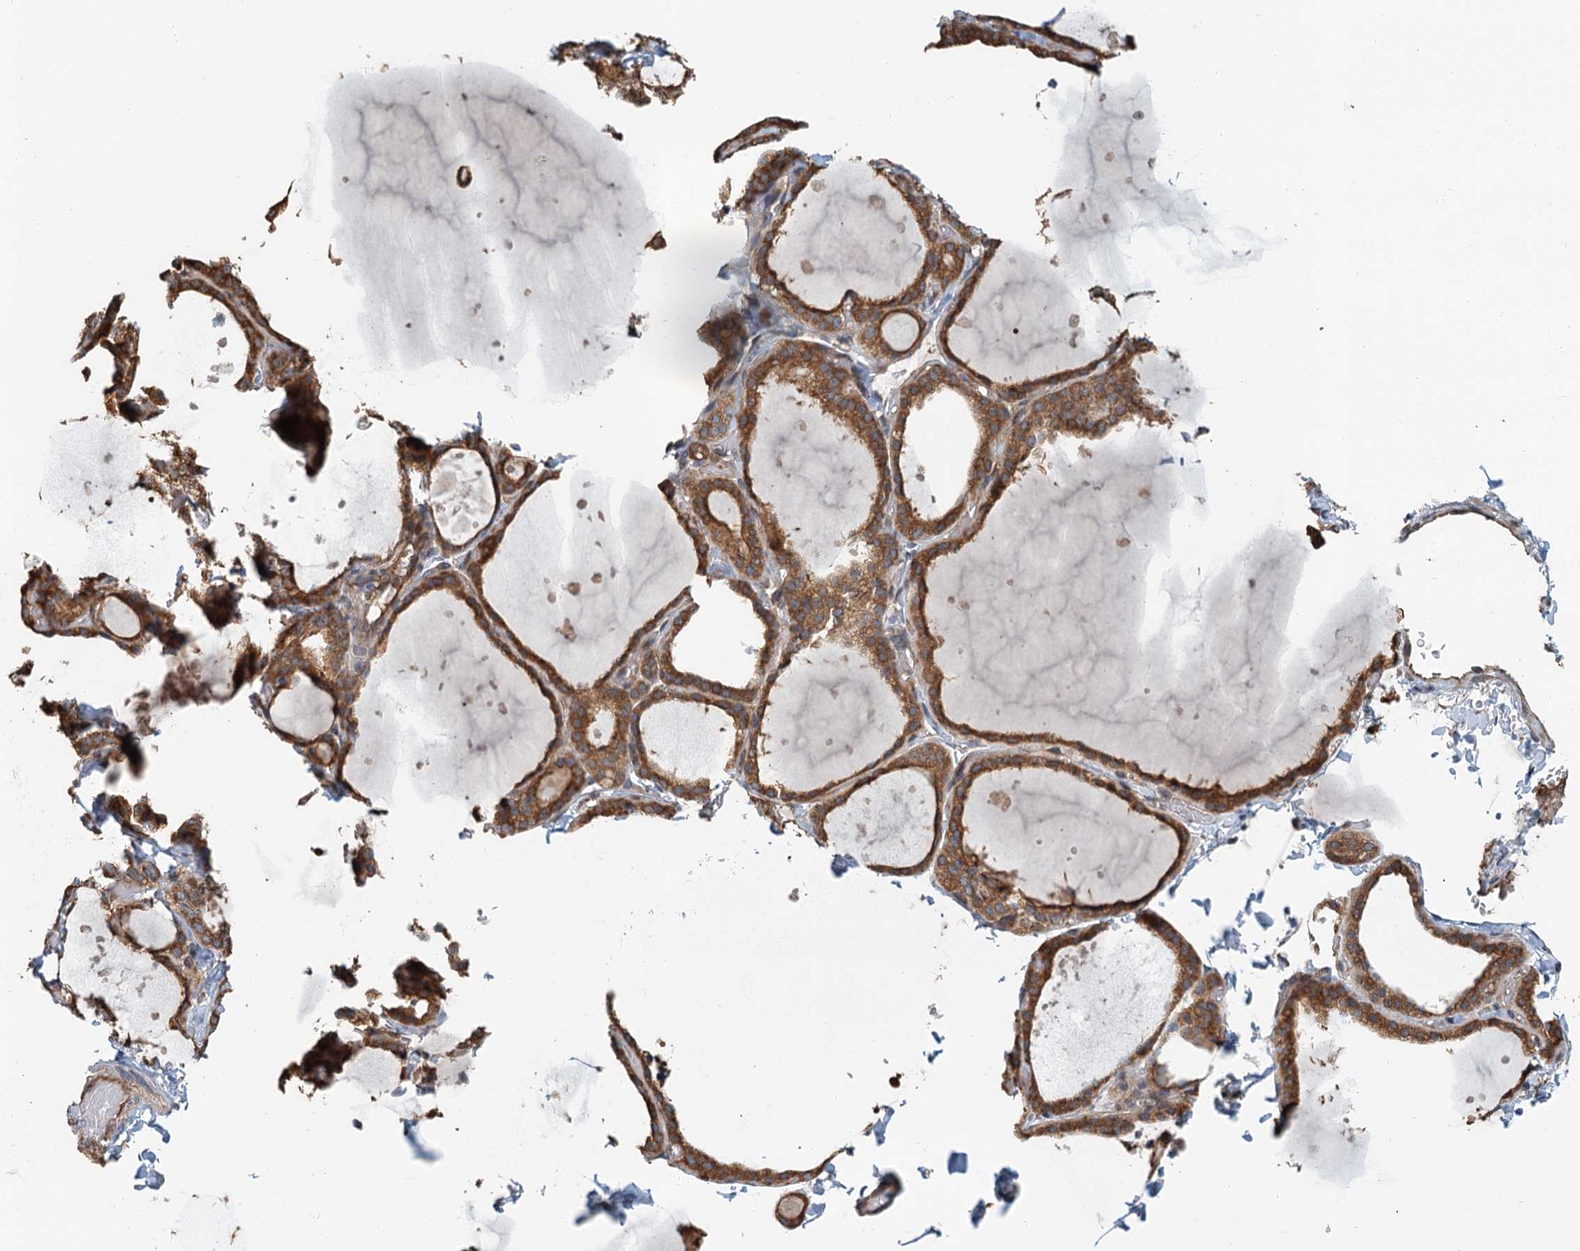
{"staining": {"intensity": "moderate", "quantity": ">75%", "location": "cytoplasmic/membranous"}, "tissue": "thyroid gland", "cell_type": "Glandular cells", "image_type": "normal", "snomed": [{"axis": "morphology", "description": "Normal tissue, NOS"}, {"axis": "topography", "description": "Thyroid gland"}], "caption": "Moderate cytoplasmic/membranous expression is present in approximately >75% of glandular cells in unremarkable thyroid gland.", "gene": "ZNF527", "patient": {"sex": "female", "age": 44}}